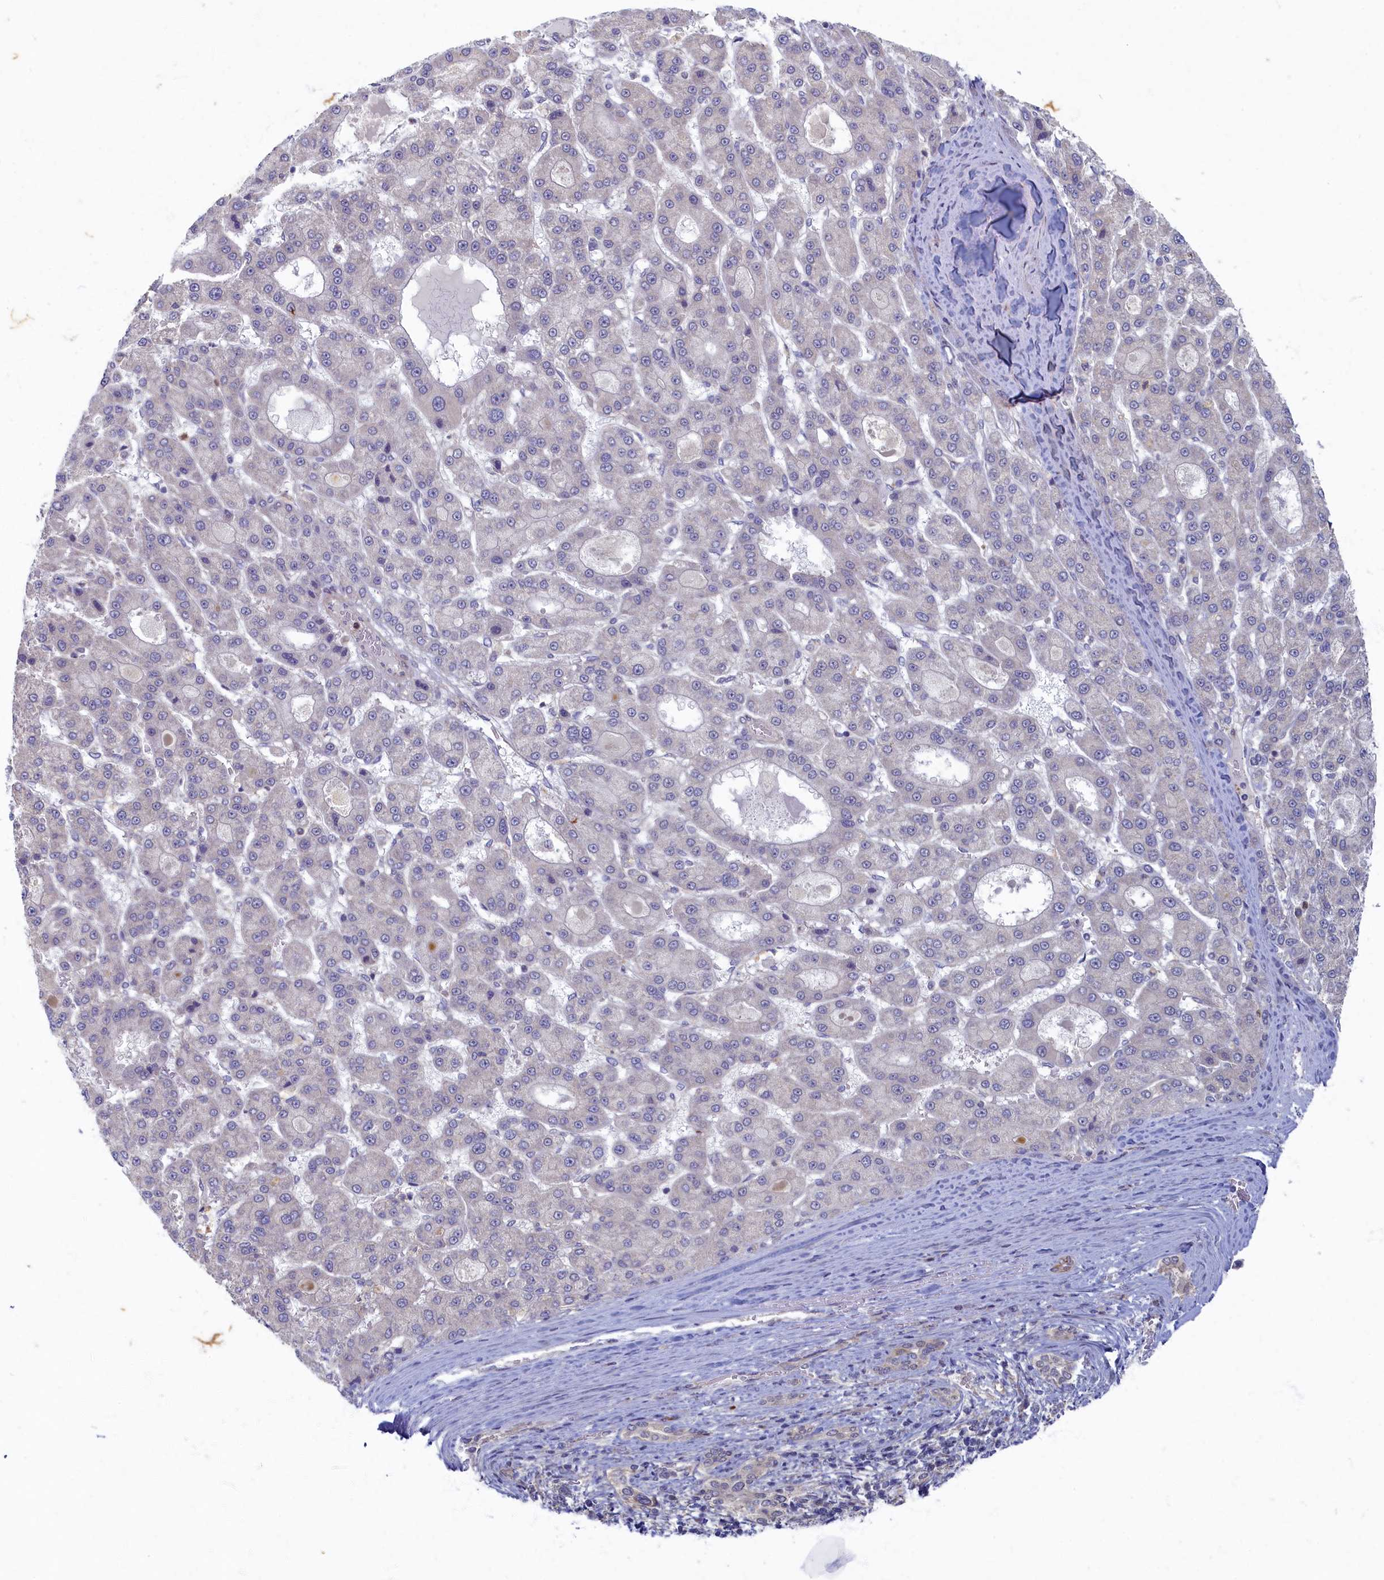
{"staining": {"intensity": "negative", "quantity": "none", "location": "none"}, "tissue": "liver cancer", "cell_type": "Tumor cells", "image_type": "cancer", "snomed": [{"axis": "morphology", "description": "Carcinoma, Hepatocellular, NOS"}, {"axis": "topography", "description": "Liver"}], "caption": "The photomicrograph demonstrates no significant expression in tumor cells of liver hepatocellular carcinoma. (DAB immunohistochemistry, high magnification).", "gene": "WDR59", "patient": {"sex": "male", "age": 70}}